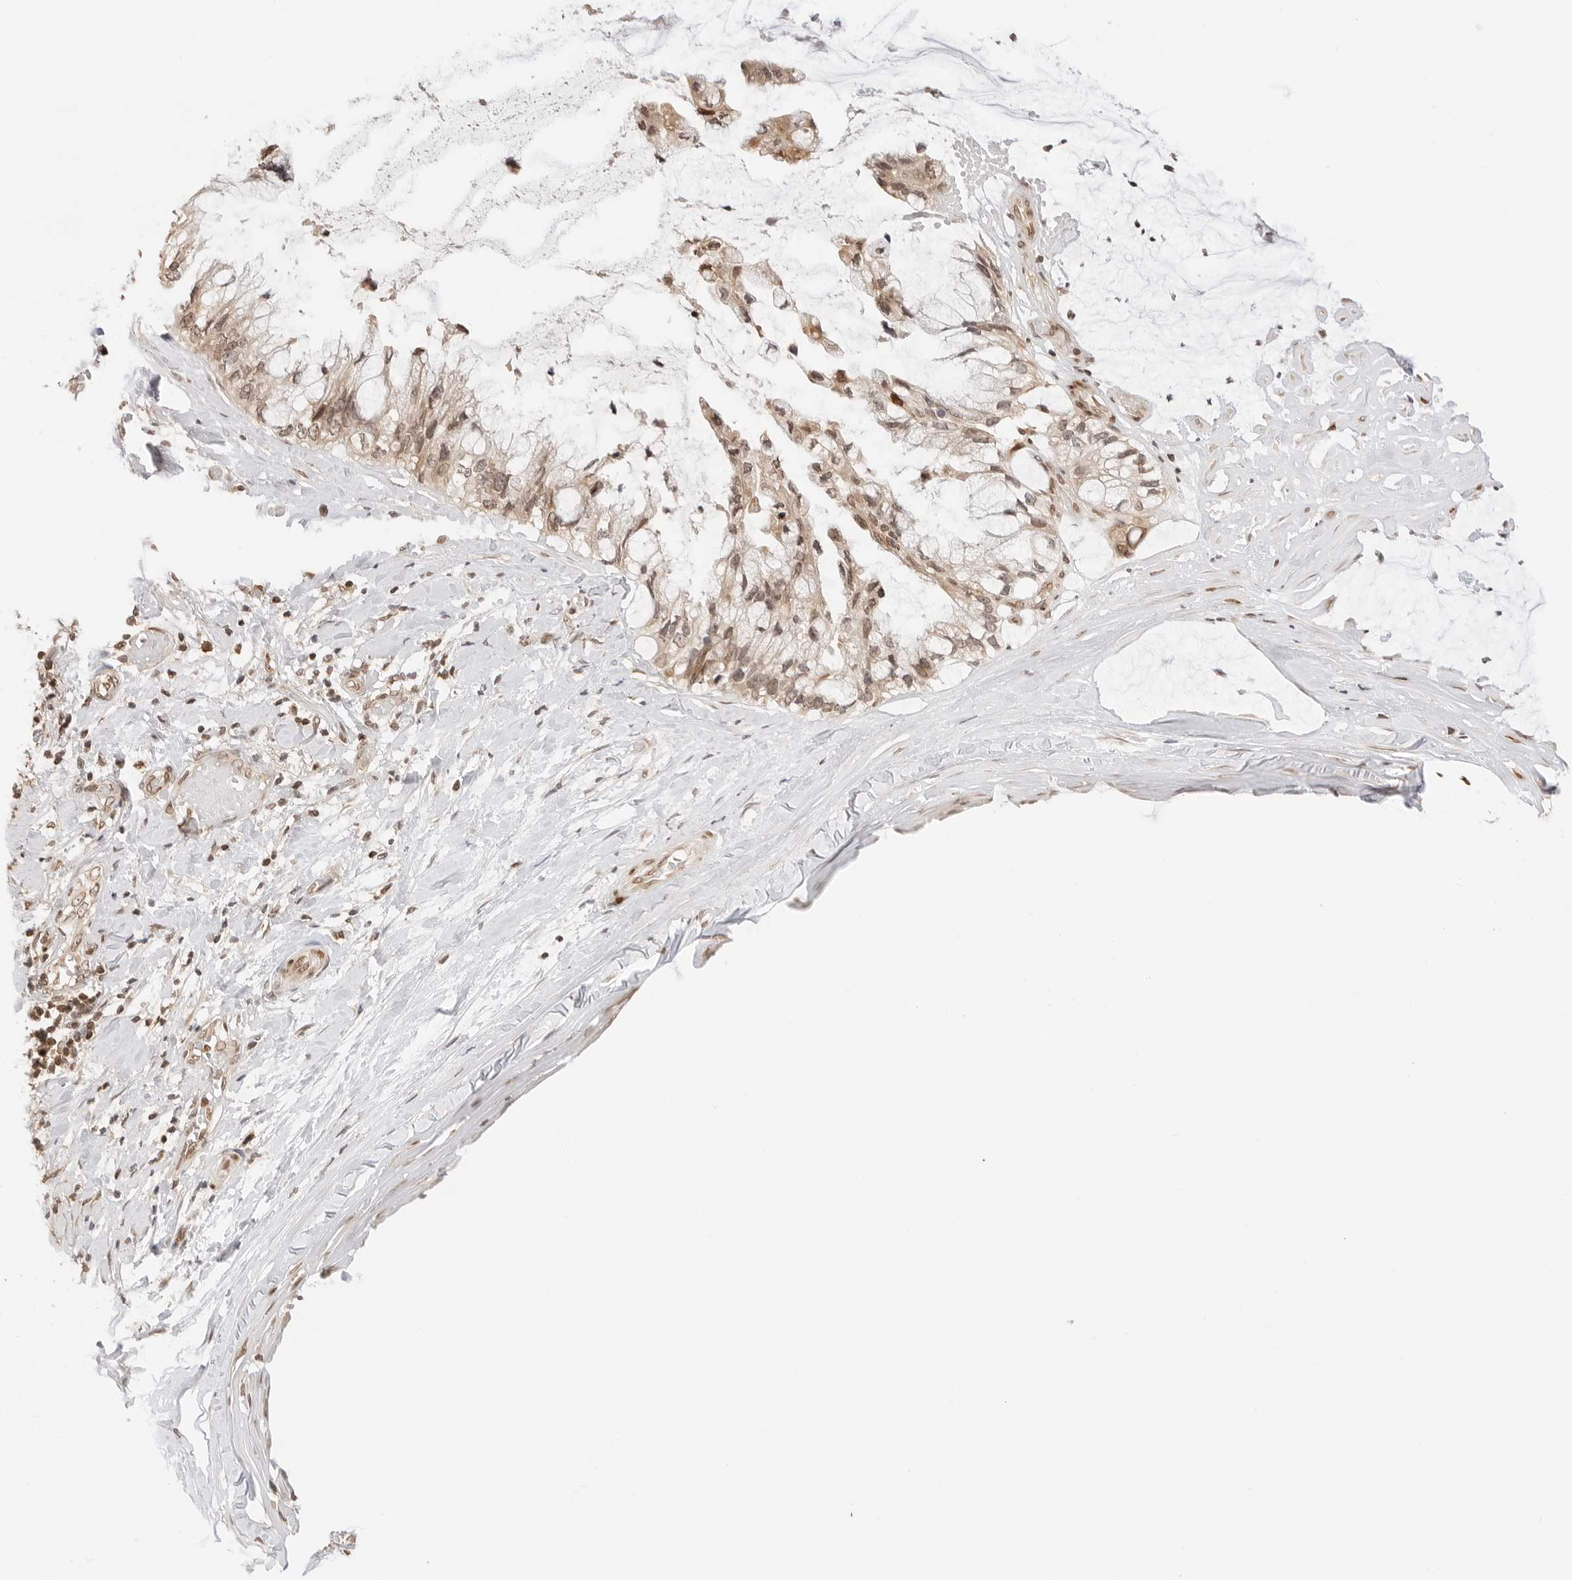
{"staining": {"intensity": "moderate", "quantity": ">75%", "location": "cytoplasmic/membranous,nuclear"}, "tissue": "ovarian cancer", "cell_type": "Tumor cells", "image_type": "cancer", "snomed": [{"axis": "morphology", "description": "Cystadenocarcinoma, mucinous, NOS"}, {"axis": "topography", "description": "Ovary"}], "caption": "Ovarian mucinous cystadenocarcinoma was stained to show a protein in brown. There is medium levels of moderate cytoplasmic/membranous and nuclear positivity in approximately >75% of tumor cells.", "gene": "POLH", "patient": {"sex": "female", "age": 39}}